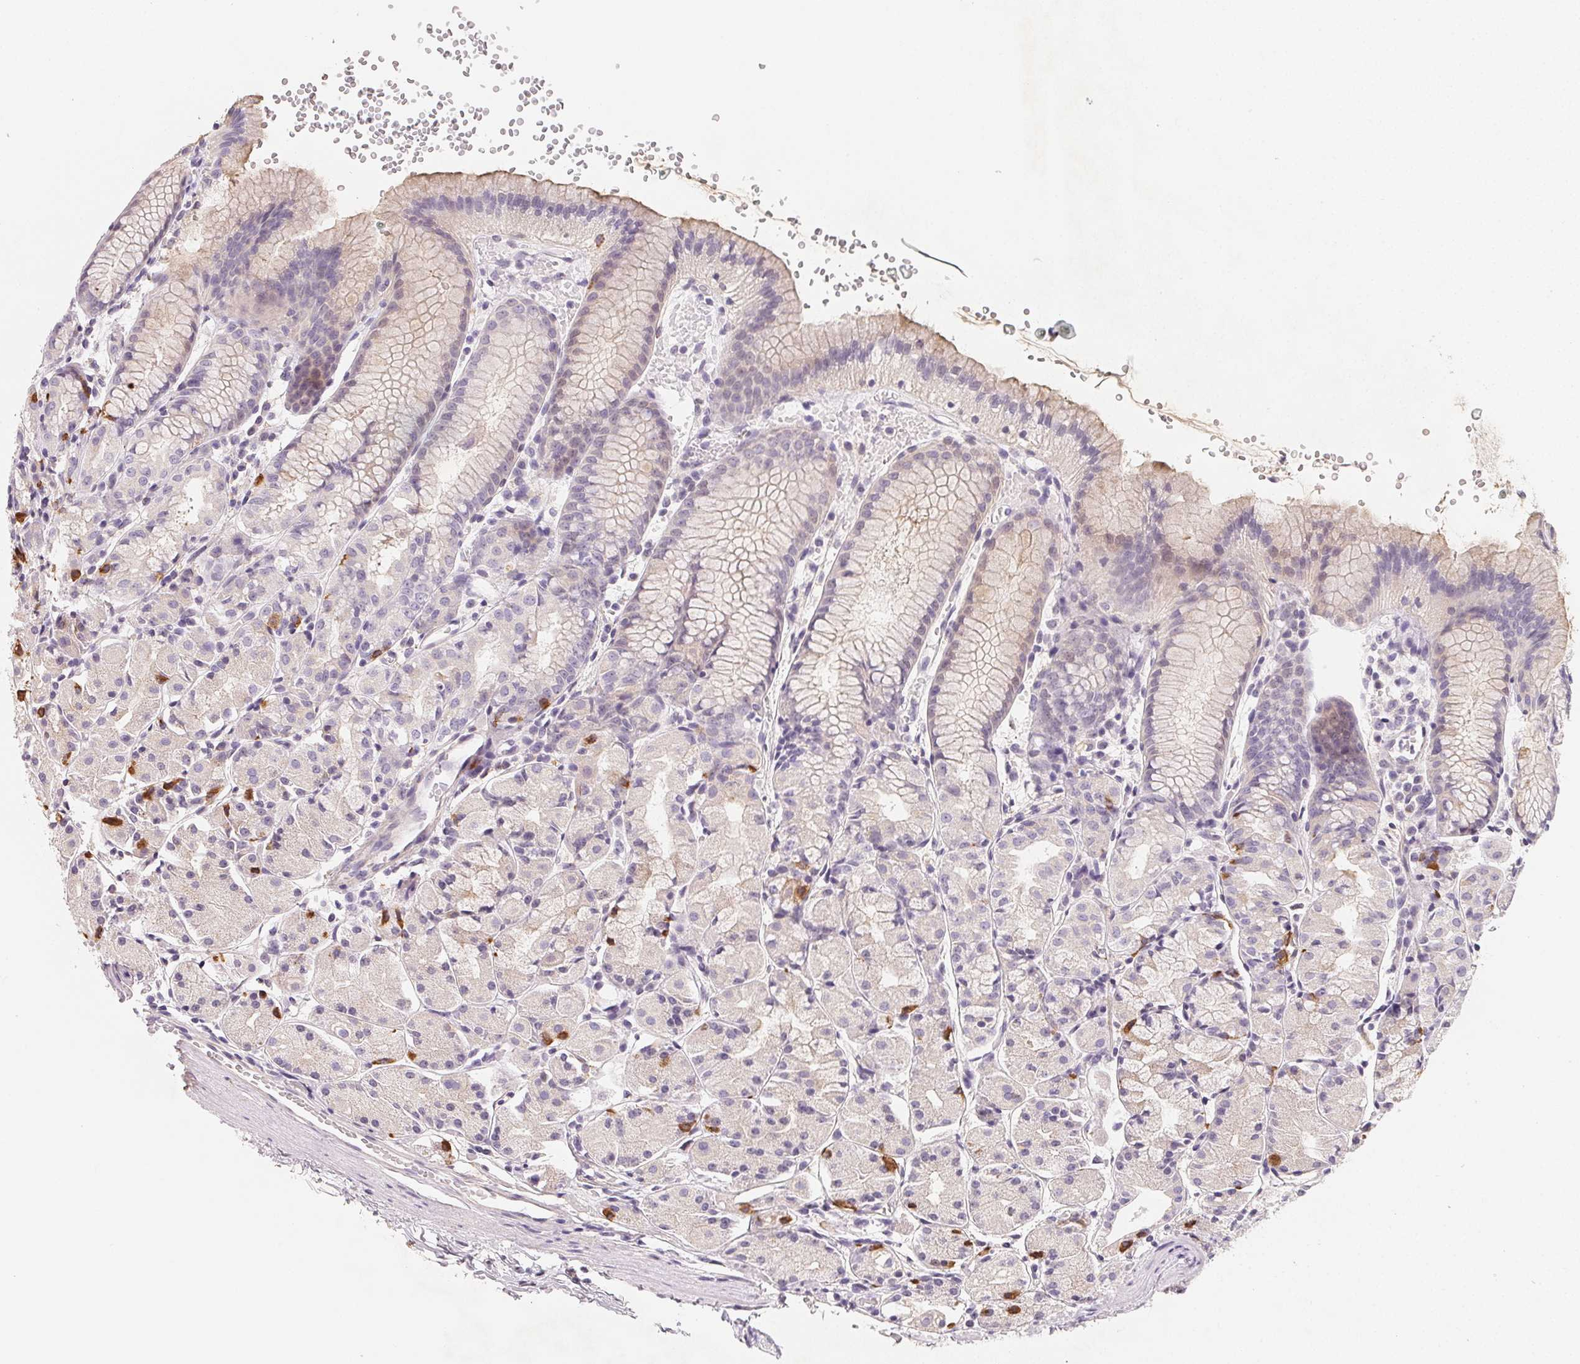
{"staining": {"intensity": "moderate", "quantity": "<25%", "location": "cytoplasmic/membranous"}, "tissue": "stomach", "cell_type": "Glandular cells", "image_type": "normal", "snomed": [{"axis": "morphology", "description": "Normal tissue, NOS"}, {"axis": "topography", "description": "Stomach, upper"}], "caption": "Stomach stained with IHC shows moderate cytoplasmic/membranous expression in approximately <25% of glandular cells.", "gene": "LRRC23", "patient": {"sex": "male", "age": 47}}